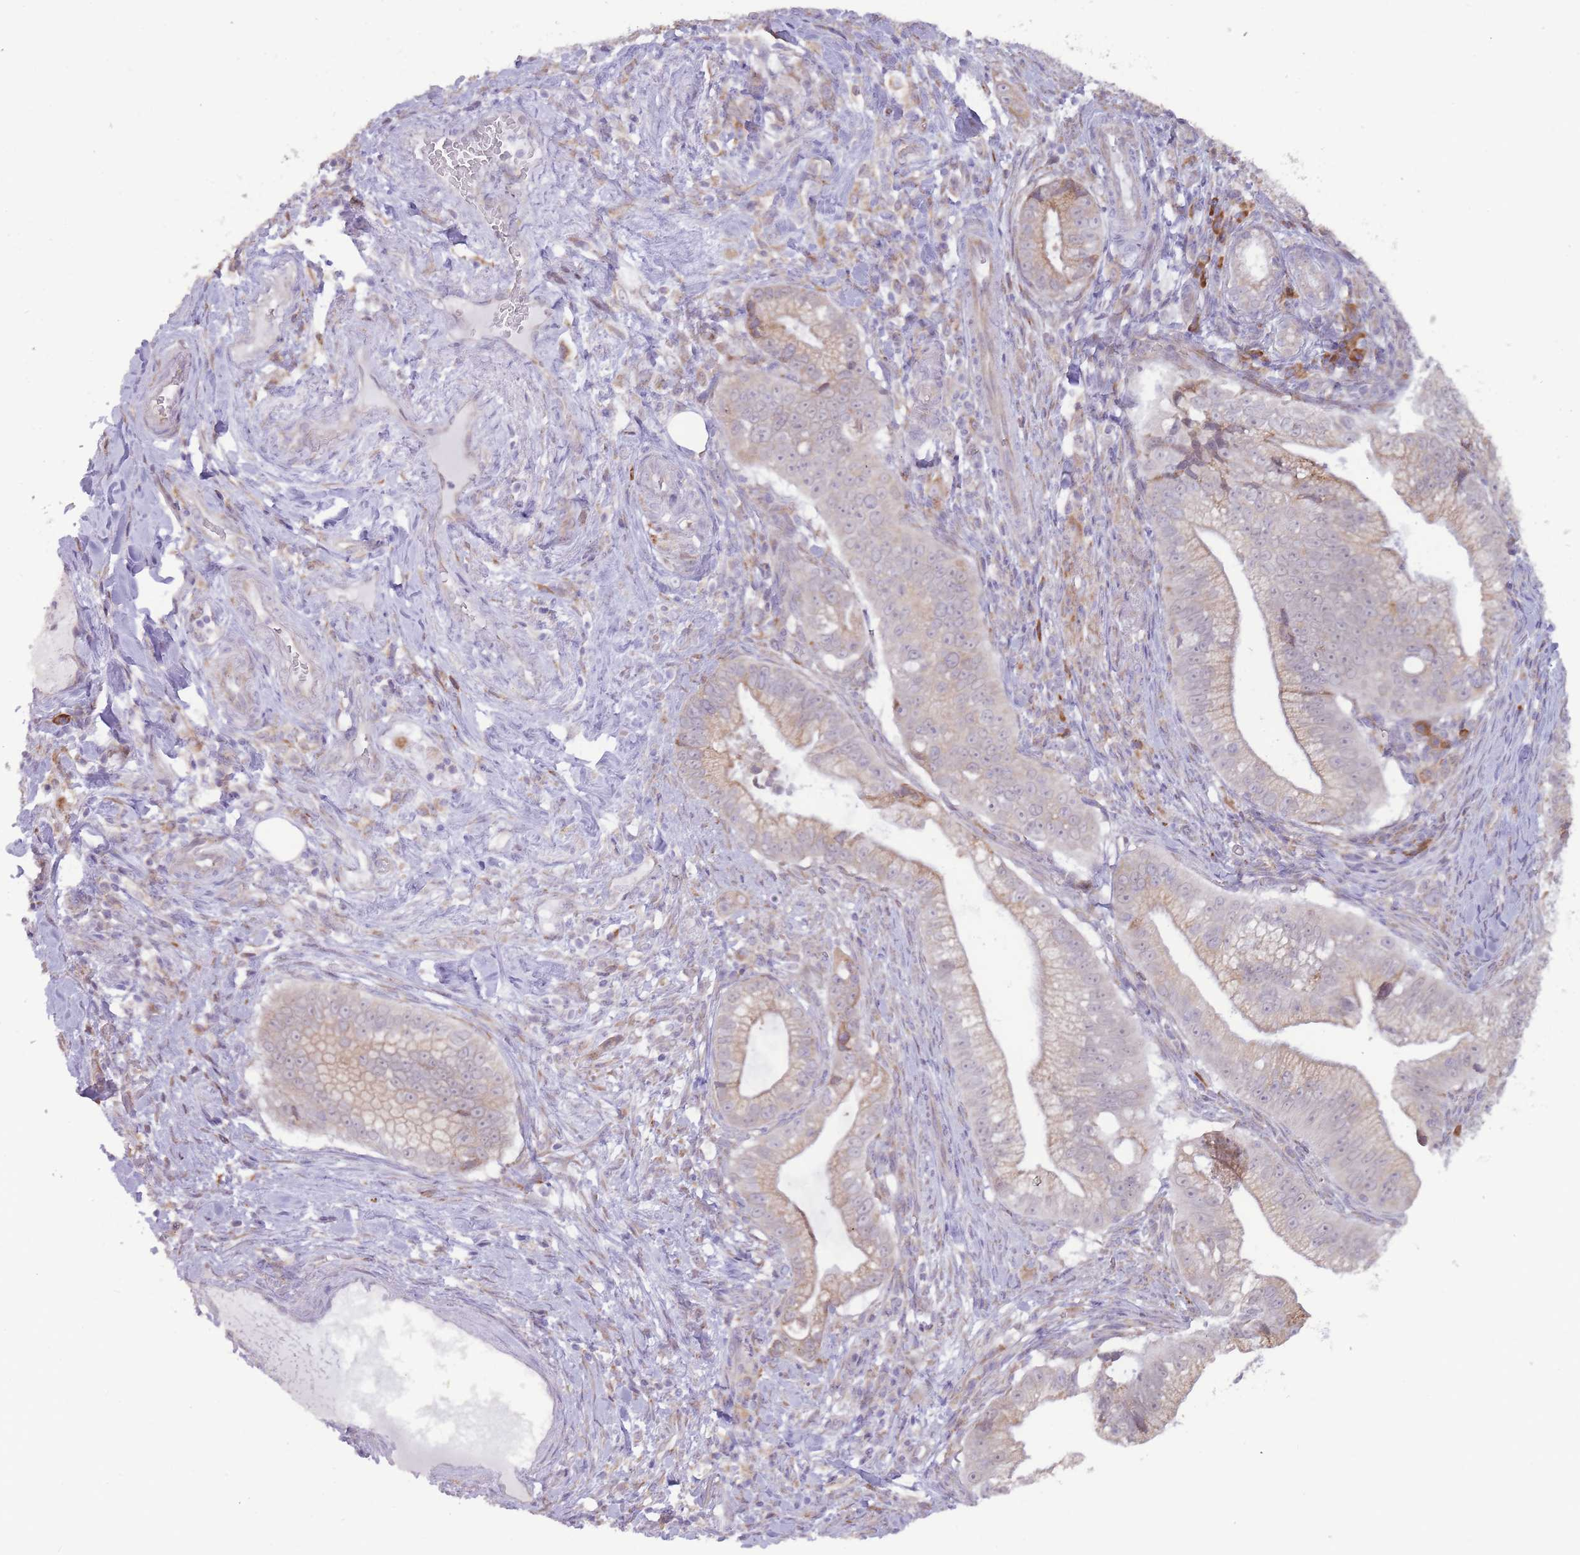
{"staining": {"intensity": "weak", "quantity": ">75%", "location": "cytoplasmic/membranous"}, "tissue": "pancreatic cancer", "cell_type": "Tumor cells", "image_type": "cancer", "snomed": [{"axis": "morphology", "description": "Adenocarcinoma, NOS"}, {"axis": "topography", "description": "Pancreas"}], "caption": "High-magnification brightfield microscopy of pancreatic cancer (adenocarcinoma) stained with DAB (brown) and counterstained with hematoxylin (blue). tumor cells exhibit weak cytoplasmic/membranous staining is appreciated in about>75% of cells.", "gene": "TRAPPC5", "patient": {"sex": "male", "age": 70}}